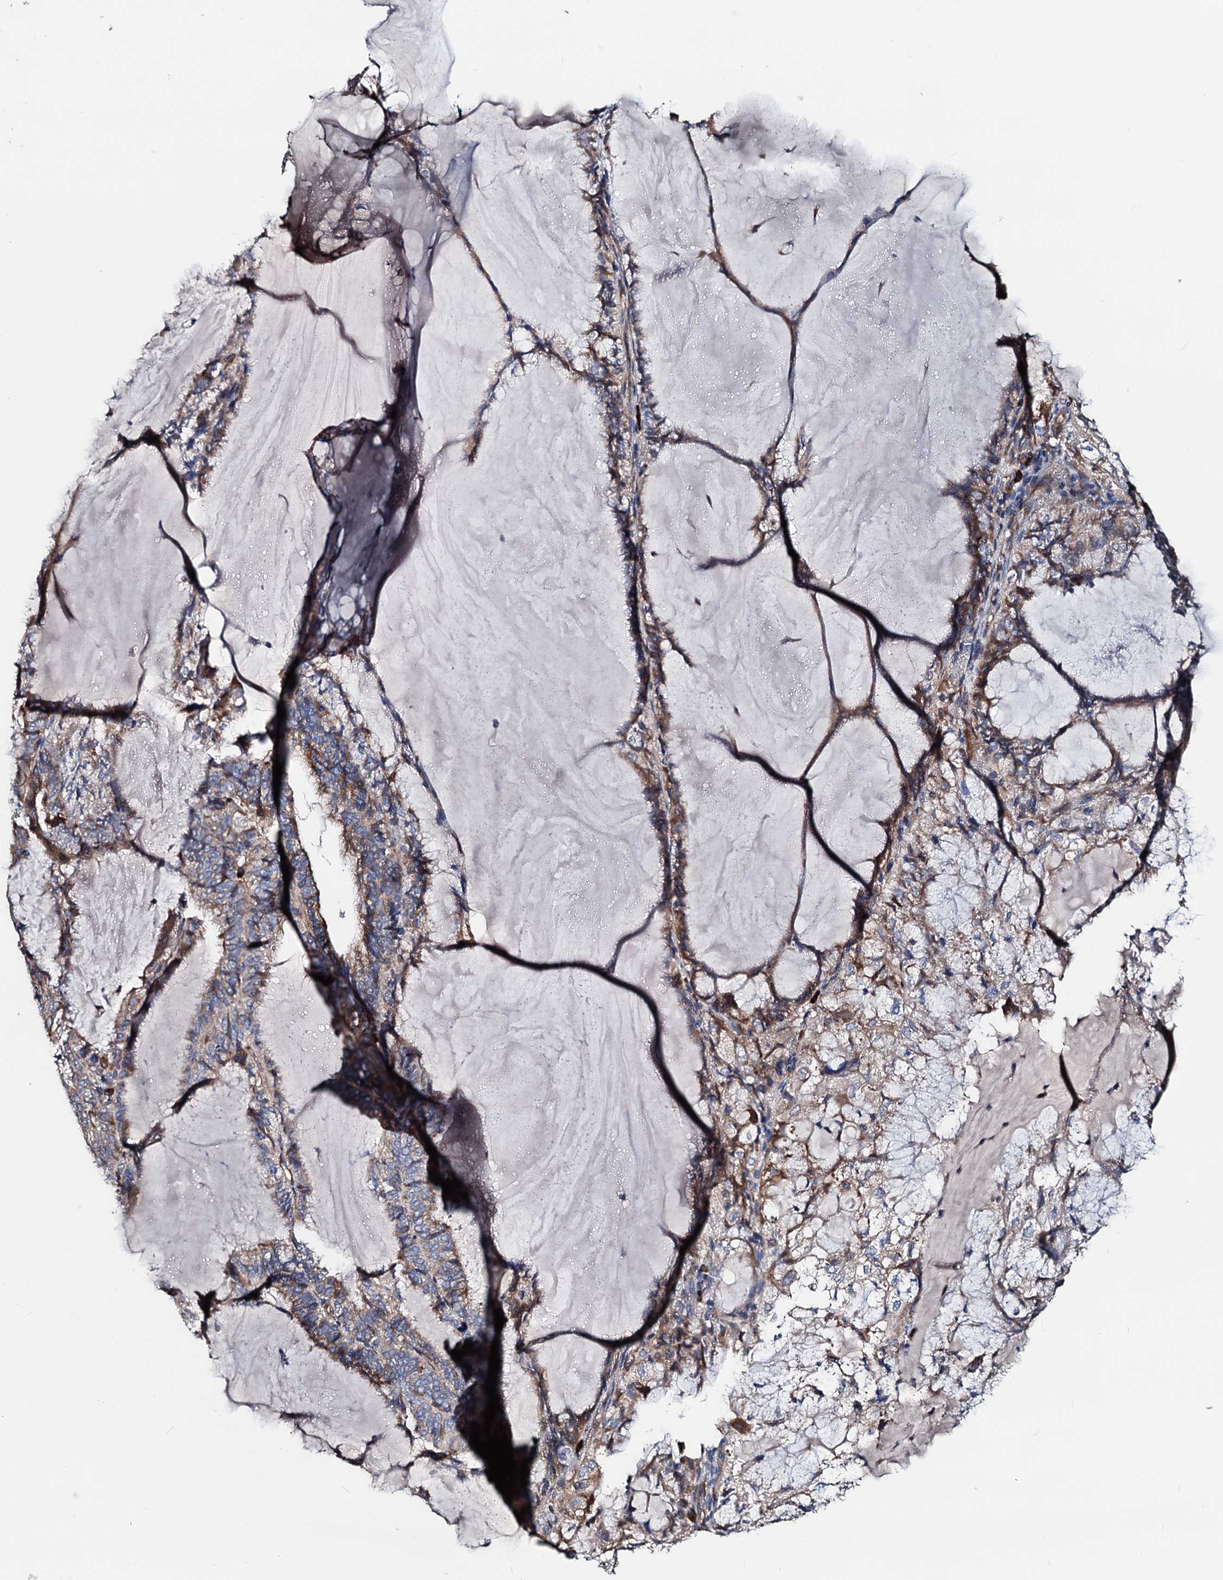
{"staining": {"intensity": "moderate", "quantity": "25%-75%", "location": "cytoplasmic/membranous"}, "tissue": "endometrial cancer", "cell_type": "Tumor cells", "image_type": "cancer", "snomed": [{"axis": "morphology", "description": "Adenocarcinoma, NOS"}, {"axis": "topography", "description": "Endometrium"}], "caption": "This histopathology image reveals immunohistochemistry staining of adenocarcinoma (endometrial), with medium moderate cytoplasmic/membranous expression in about 25%-75% of tumor cells.", "gene": "AKAP11", "patient": {"sex": "female", "age": 81}}